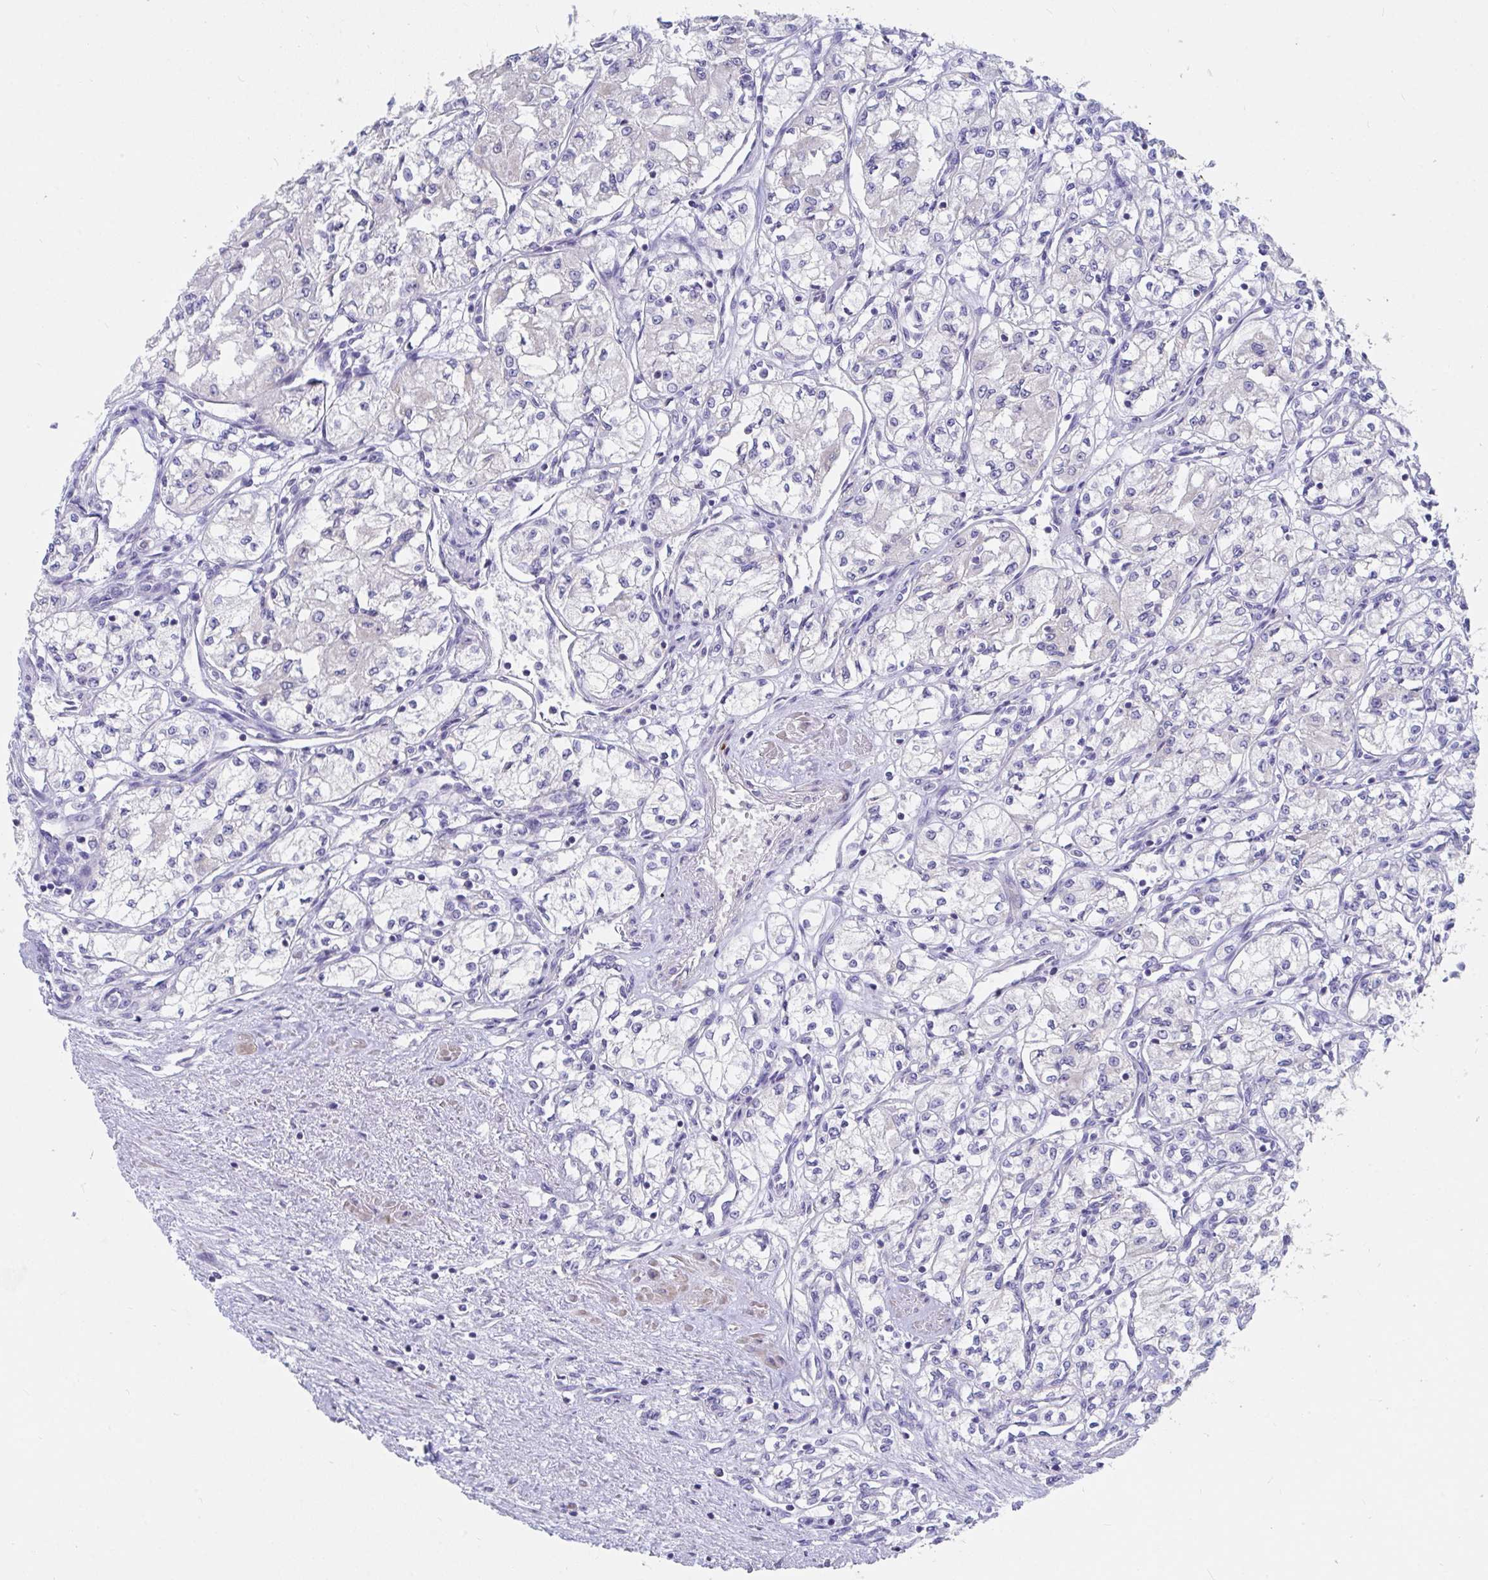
{"staining": {"intensity": "negative", "quantity": "none", "location": "none"}, "tissue": "renal cancer", "cell_type": "Tumor cells", "image_type": "cancer", "snomed": [{"axis": "morphology", "description": "Adenocarcinoma, NOS"}, {"axis": "topography", "description": "Kidney"}], "caption": "IHC image of neoplastic tissue: human renal adenocarcinoma stained with DAB (3,3'-diaminobenzidine) demonstrates no significant protein expression in tumor cells.", "gene": "ZNF561", "patient": {"sex": "male", "age": 59}}